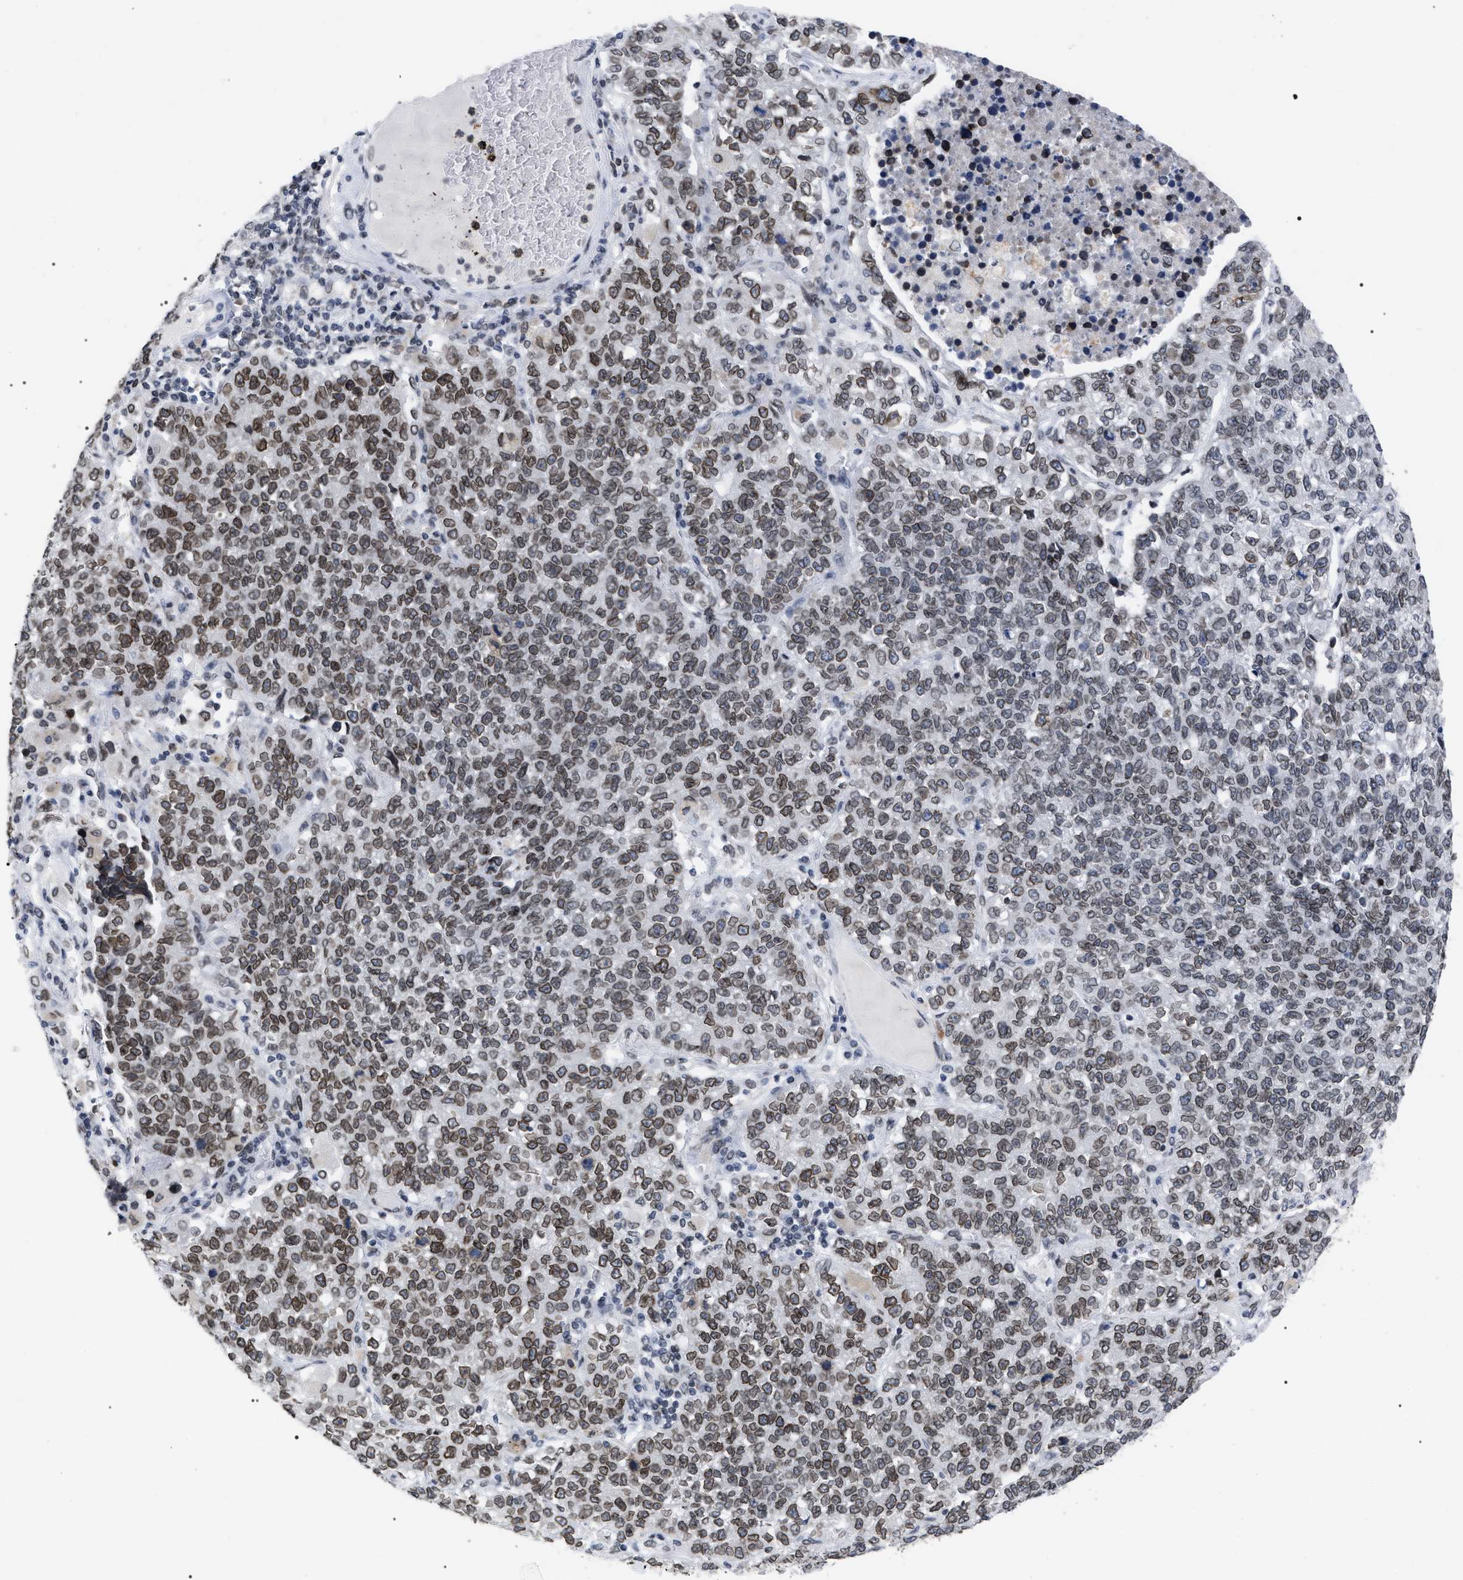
{"staining": {"intensity": "moderate", "quantity": ">75%", "location": "cytoplasmic/membranous,nuclear"}, "tissue": "lung cancer", "cell_type": "Tumor cells", "image_type": "cancer", "snomed": [{"axis": "morphology", "description": "Adenocarcinoma, NOS"}, {"axis": "topography", "description": "Lung"}], "caption": "A photomicrograph showing moderate cytoplasmic/membranous and nuclear positivity in approximately >75% of tumor cells in lung cancer (adenocarcinoma), as visualized by brown immunohistochemical staining.", "gene": "TPR", "patient": {"sex": "male", "age": 49}}